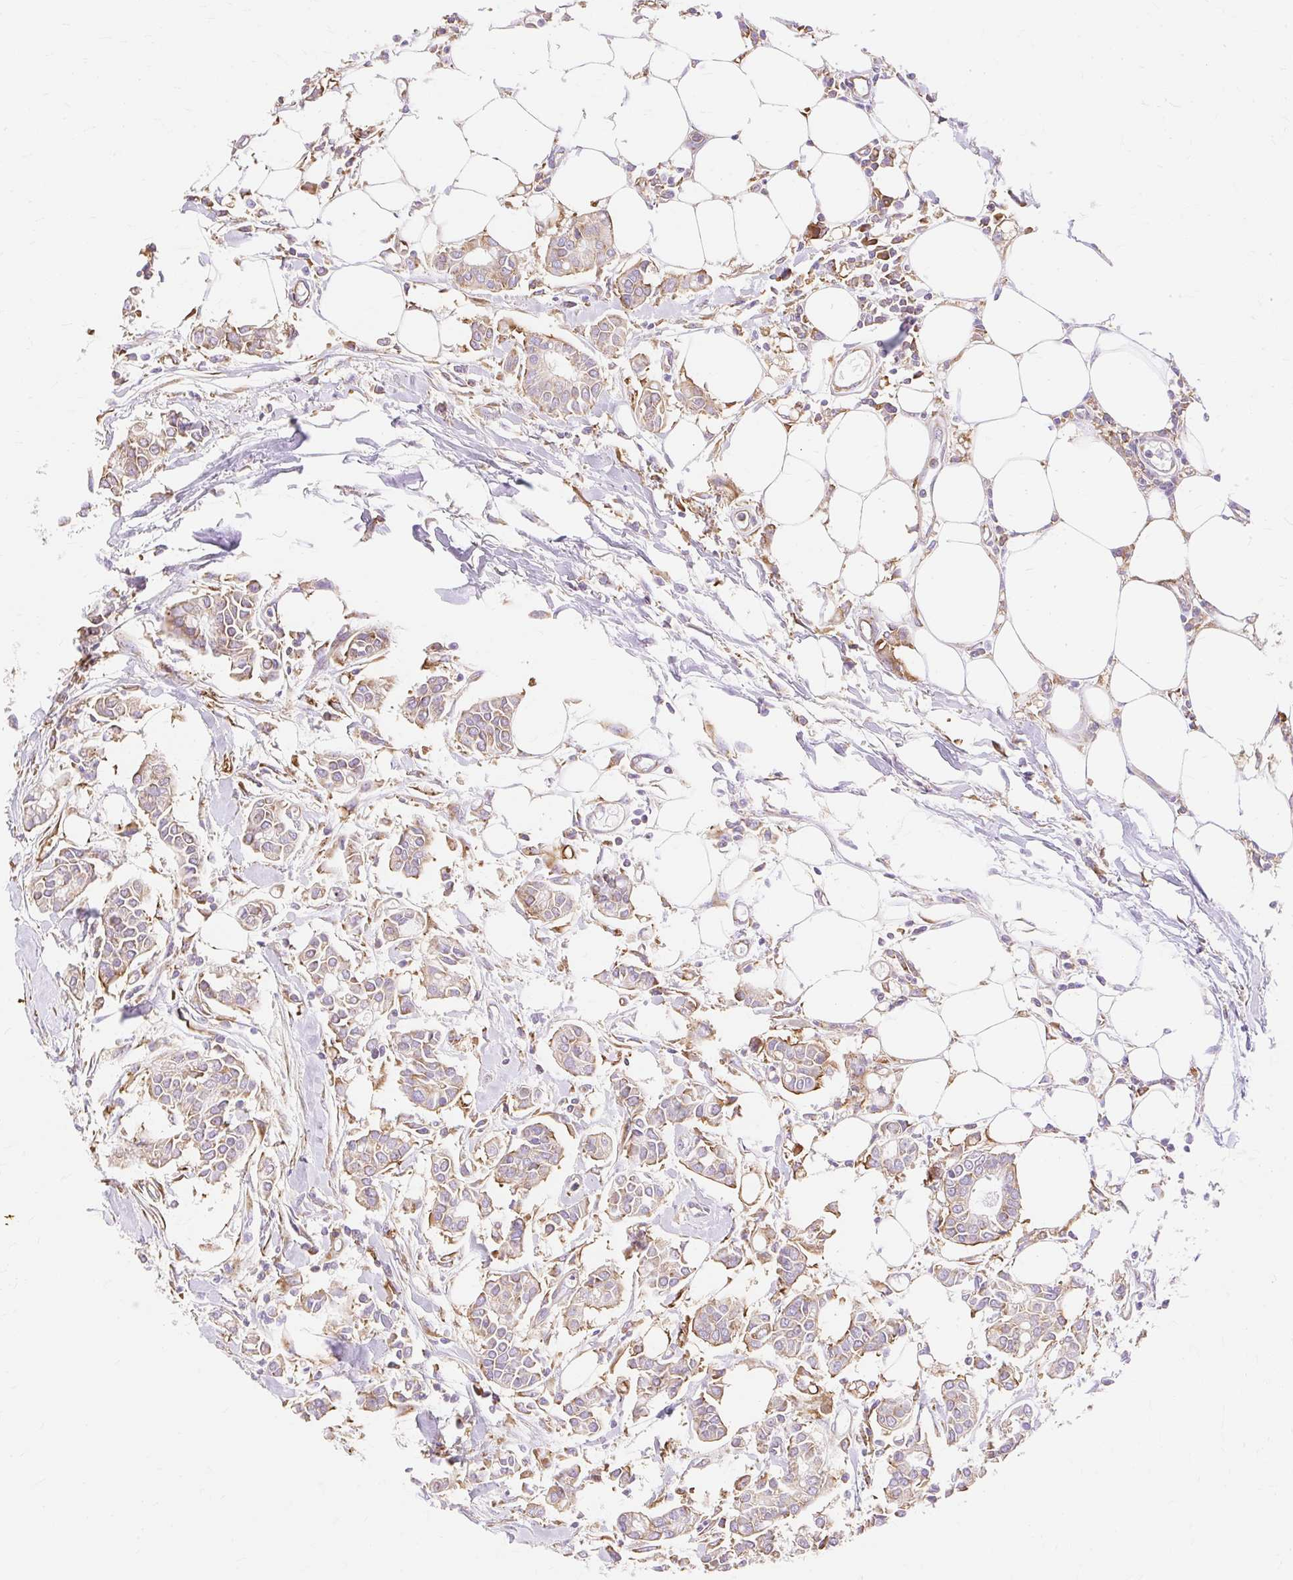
{"staining": {"intensity": "weak", "quantity": ">75%", "location": "cytoplasmic/membranous"}, "tissue": "breast cancer", "cell_type": "Tumor cells", "image_type": "cancer", "snomed": [{"axis": "morphology", "description": "Duct carcinoma"}, {"axis": "topography", "description": "Breast"}], "caption": "The photomicrograph shows immunohistochemical staining of breast infiltrating ductal carcinoma. There is weak cytoplasmic/membranous expression is present in about >75% of tumor cells.", "gene": "RPS17", "patient": {"sex": "female", "age": 84}}